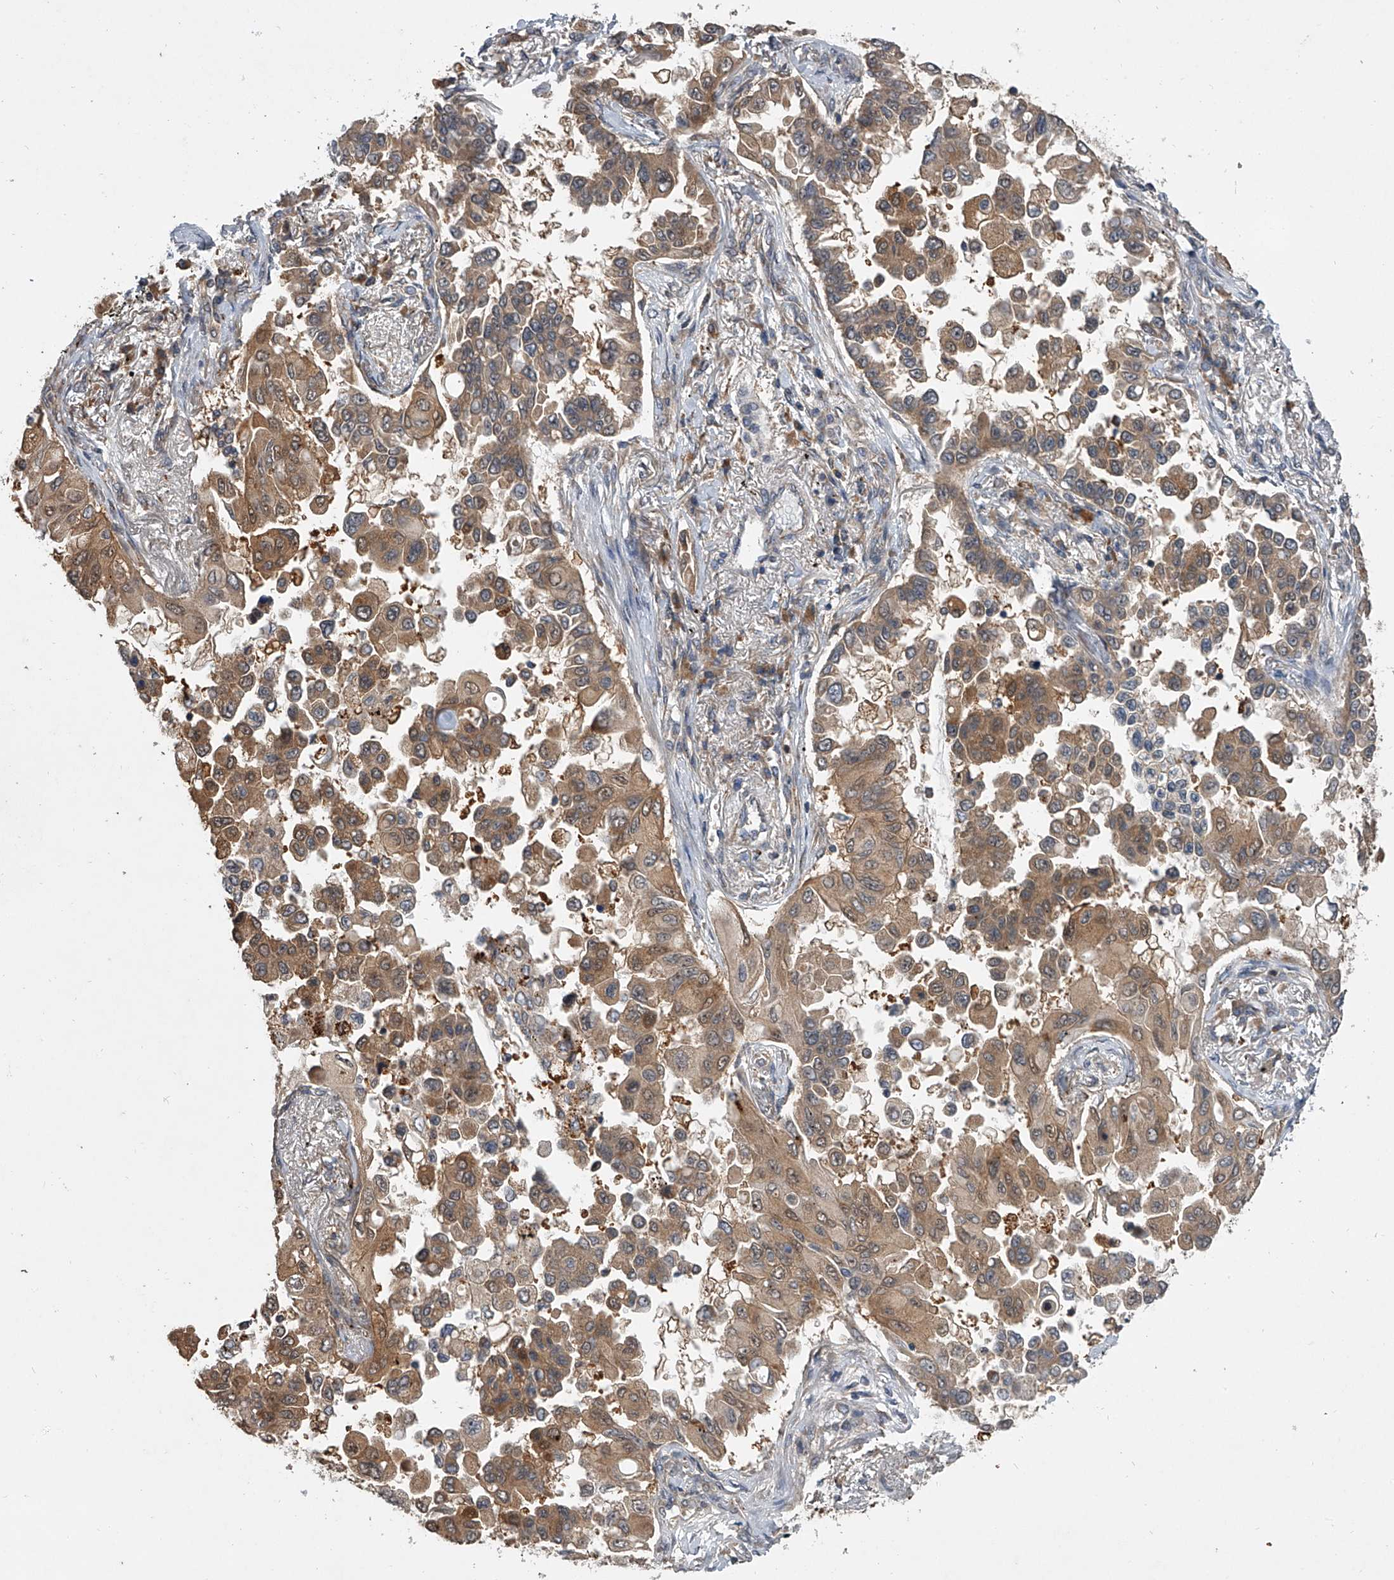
{"staining": {"intensity": "moderate", "quantity": ">75%", "location": "cytoplasmic/membranous"}, "tissue": "lung cancer", "cell_type": "Tumor cells", "image_type": "cancer", "snomed": [{"axis": "morphology", "description": "Adenocarcinoma, NOS"}, {"axis": "topography", "description": "Lung"}], "caption": "Lung cancer (adenocarcinoma) stained with a brown dye demonstrates moderate cytoplasmic/membranous positive staining in about >75% of tumor cells.", "gene": "GEMIN8", "patient": {"sex": "female", "age": 67}}